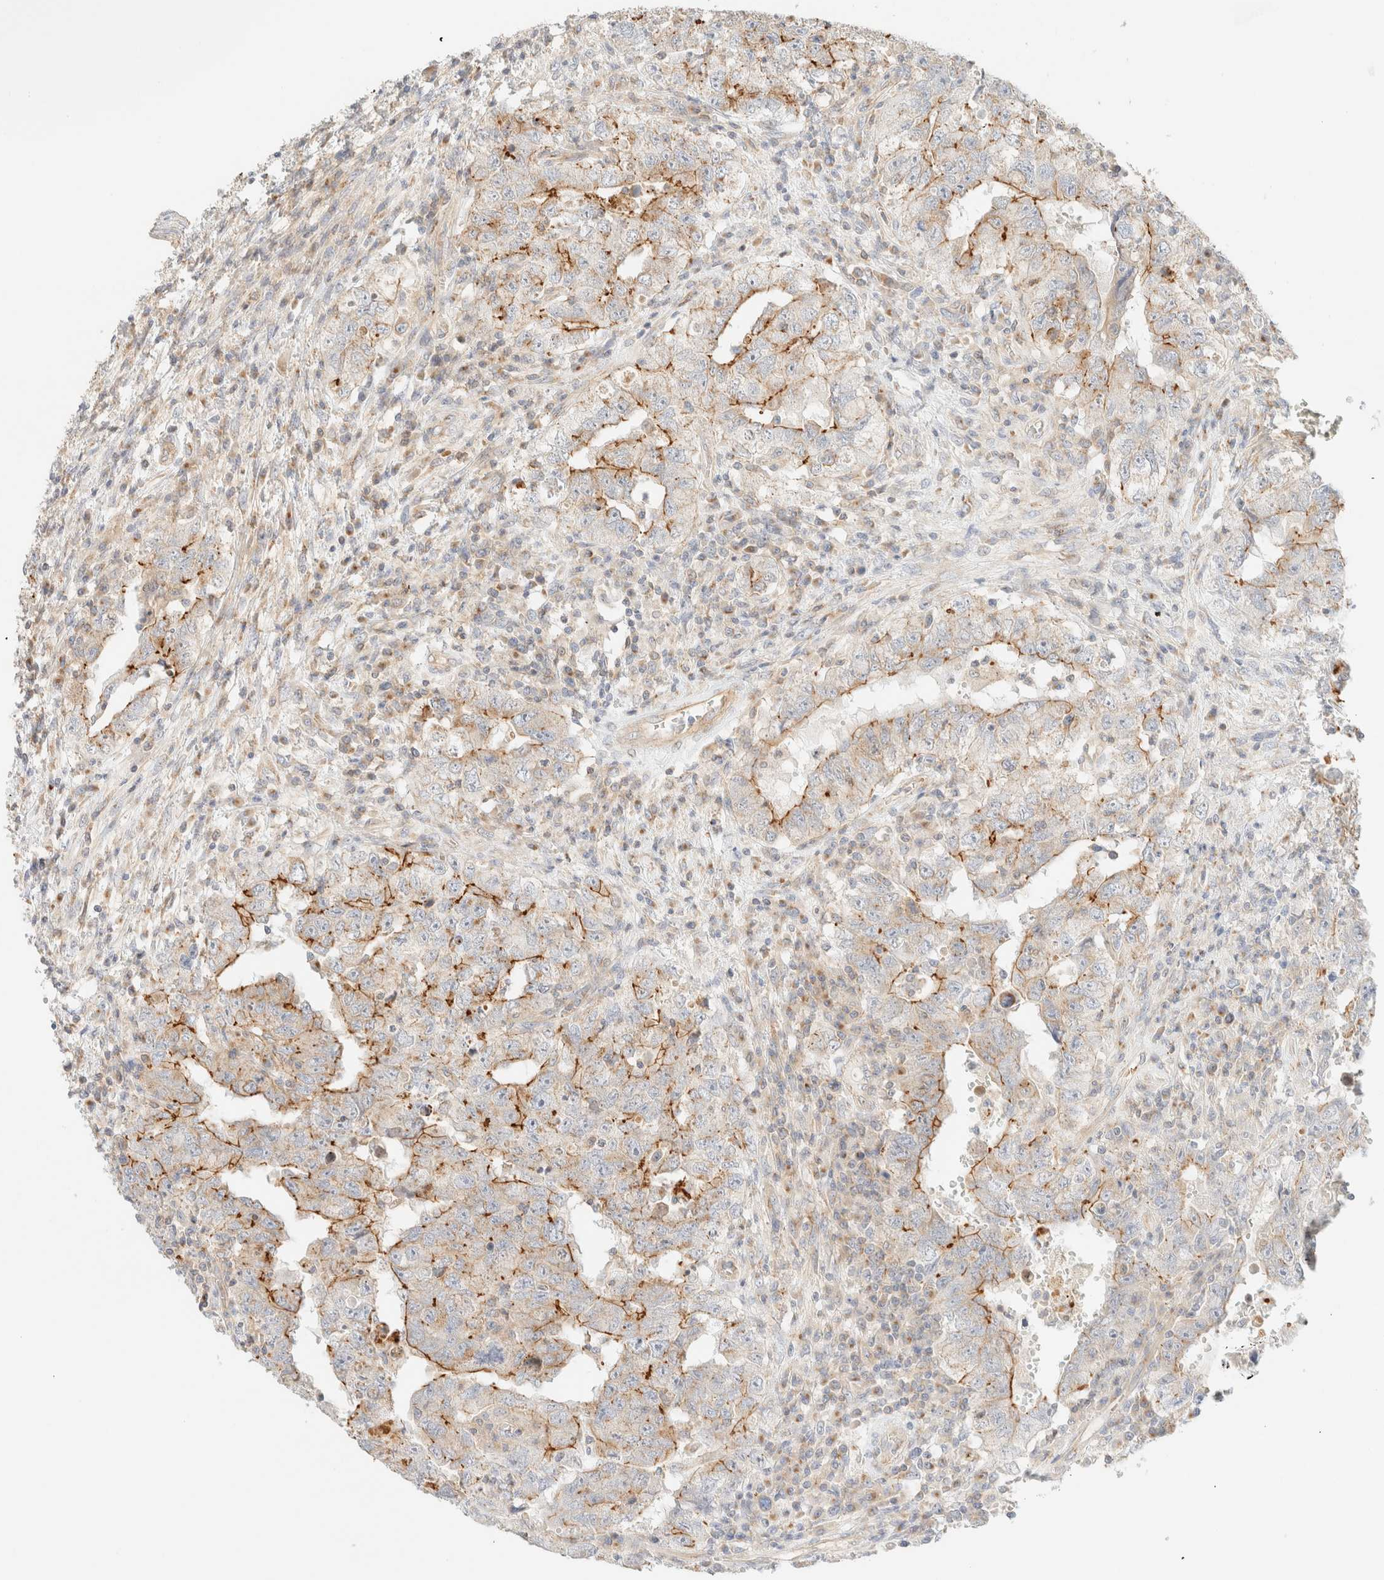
{"staining": {"intensity": "moderate", "quantity": "<25%", "location": "cytoplasmic/membranous"}, "tissue": "testis cancer", "cell_type": "Tumor cells", "image_type": "cancer", "snomed": [{"axis": "morphology", "description": "Carcinoma, Embryonal, NOS"}, {"axis": "topography", "description": "Testis"}], "caption": "Immunohistochemistry (IHC) staining of testis embryonal carcinoma, which reveals low levels of moderate cytoplasmic/membranous expression in about <25% of tumor cells indicating moderate cytoplasmic/membranous protein expression. The staining was performed using DAB (brown) for protein detection and nuclei were counterstained in hematoxylin (blue).", "gene": "MYO10", "patient": {"sex": "male", "age": 26}}